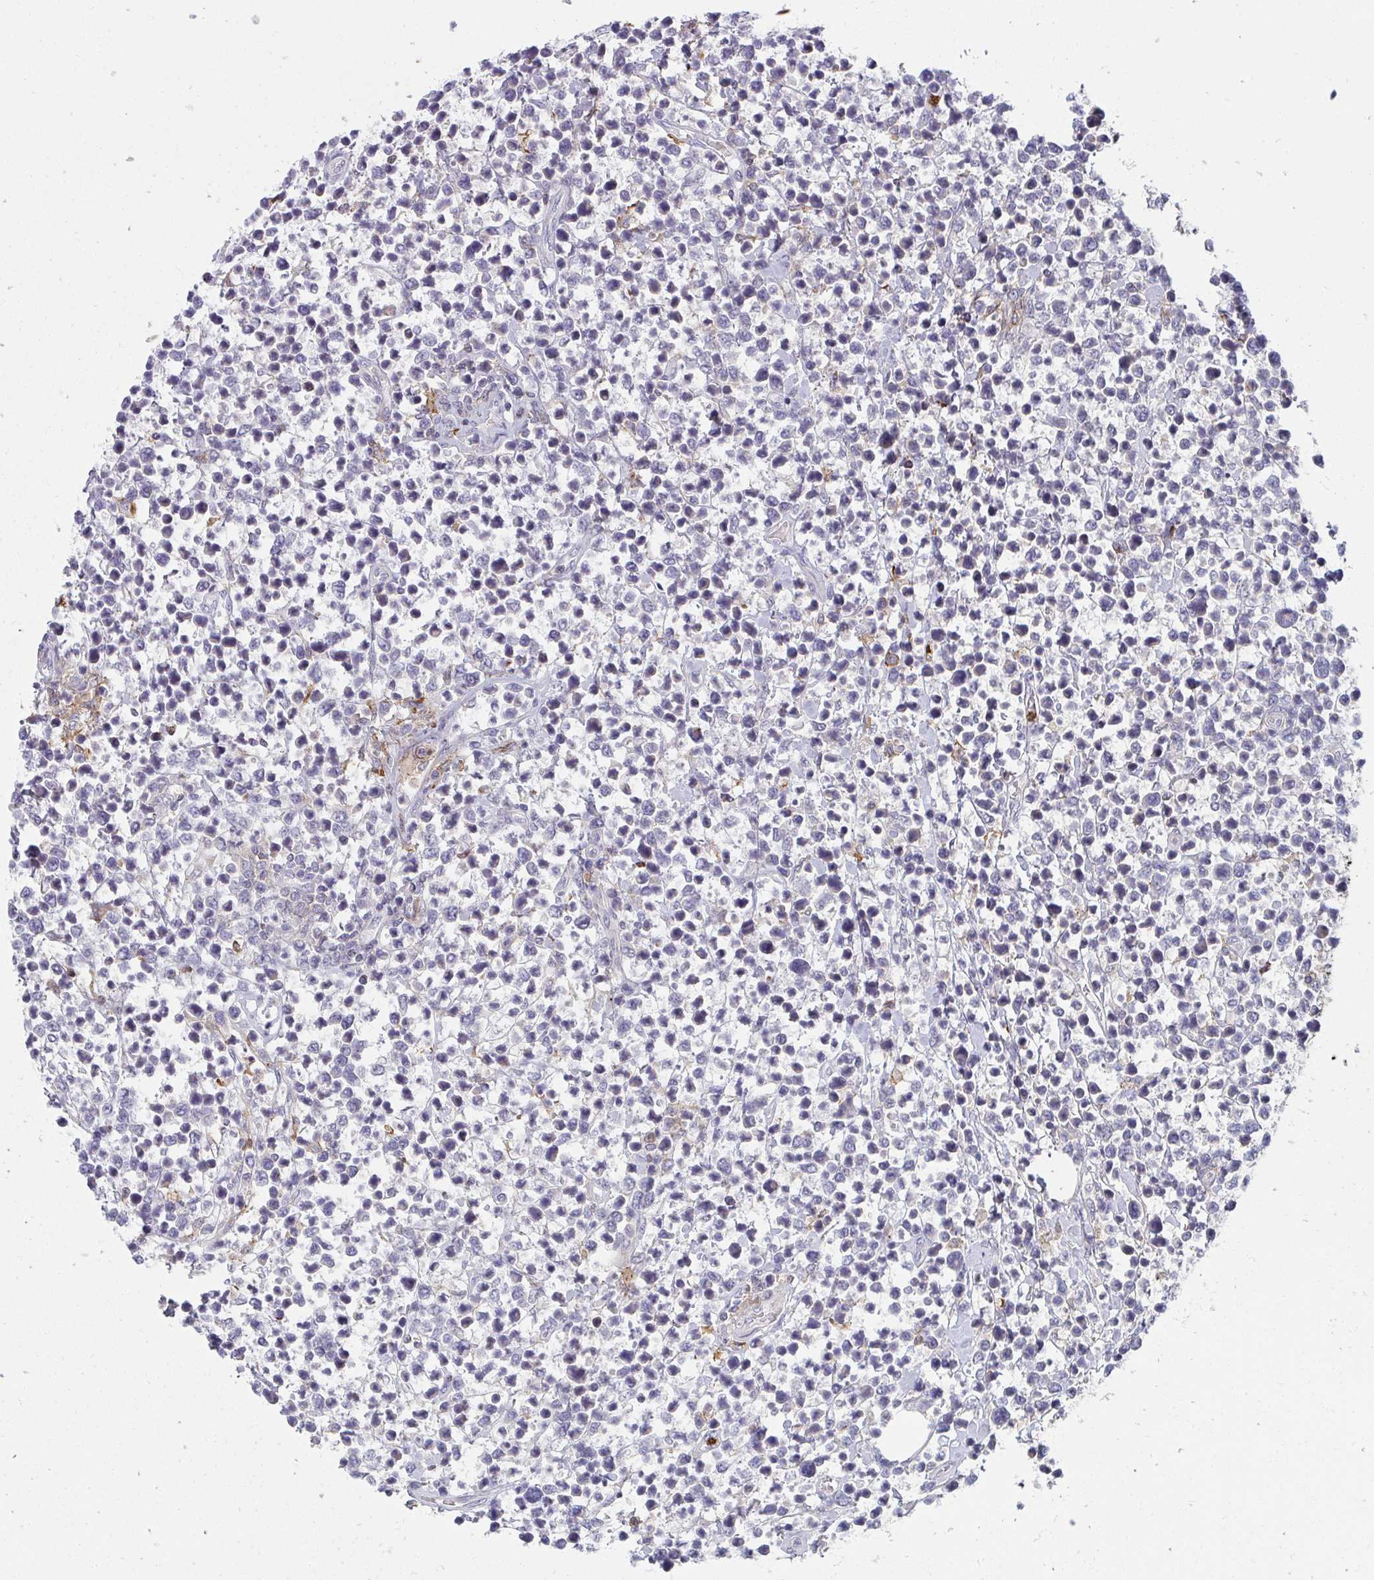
{"staining": {"intensity": "negative", "quantity": "none", "location": "none"}, "tissue": "lymphoma", "cell_type": "Tumor cells", "image_type": "cancer", "snomed": [{"axis": "morphology", "description": "Malignant lymphoma, non-Hodgkin's type, High grade"}, {"axis": "topography", "description": "Soft tissue"}], "caption": "This is an immunohistochemistry image of high-grade malignant lymphoma, non-Hodgkin's type. There is no staining in tumor cells.", "gene": "CSF3R", "patient": {"sex": "female", "age": 56}}